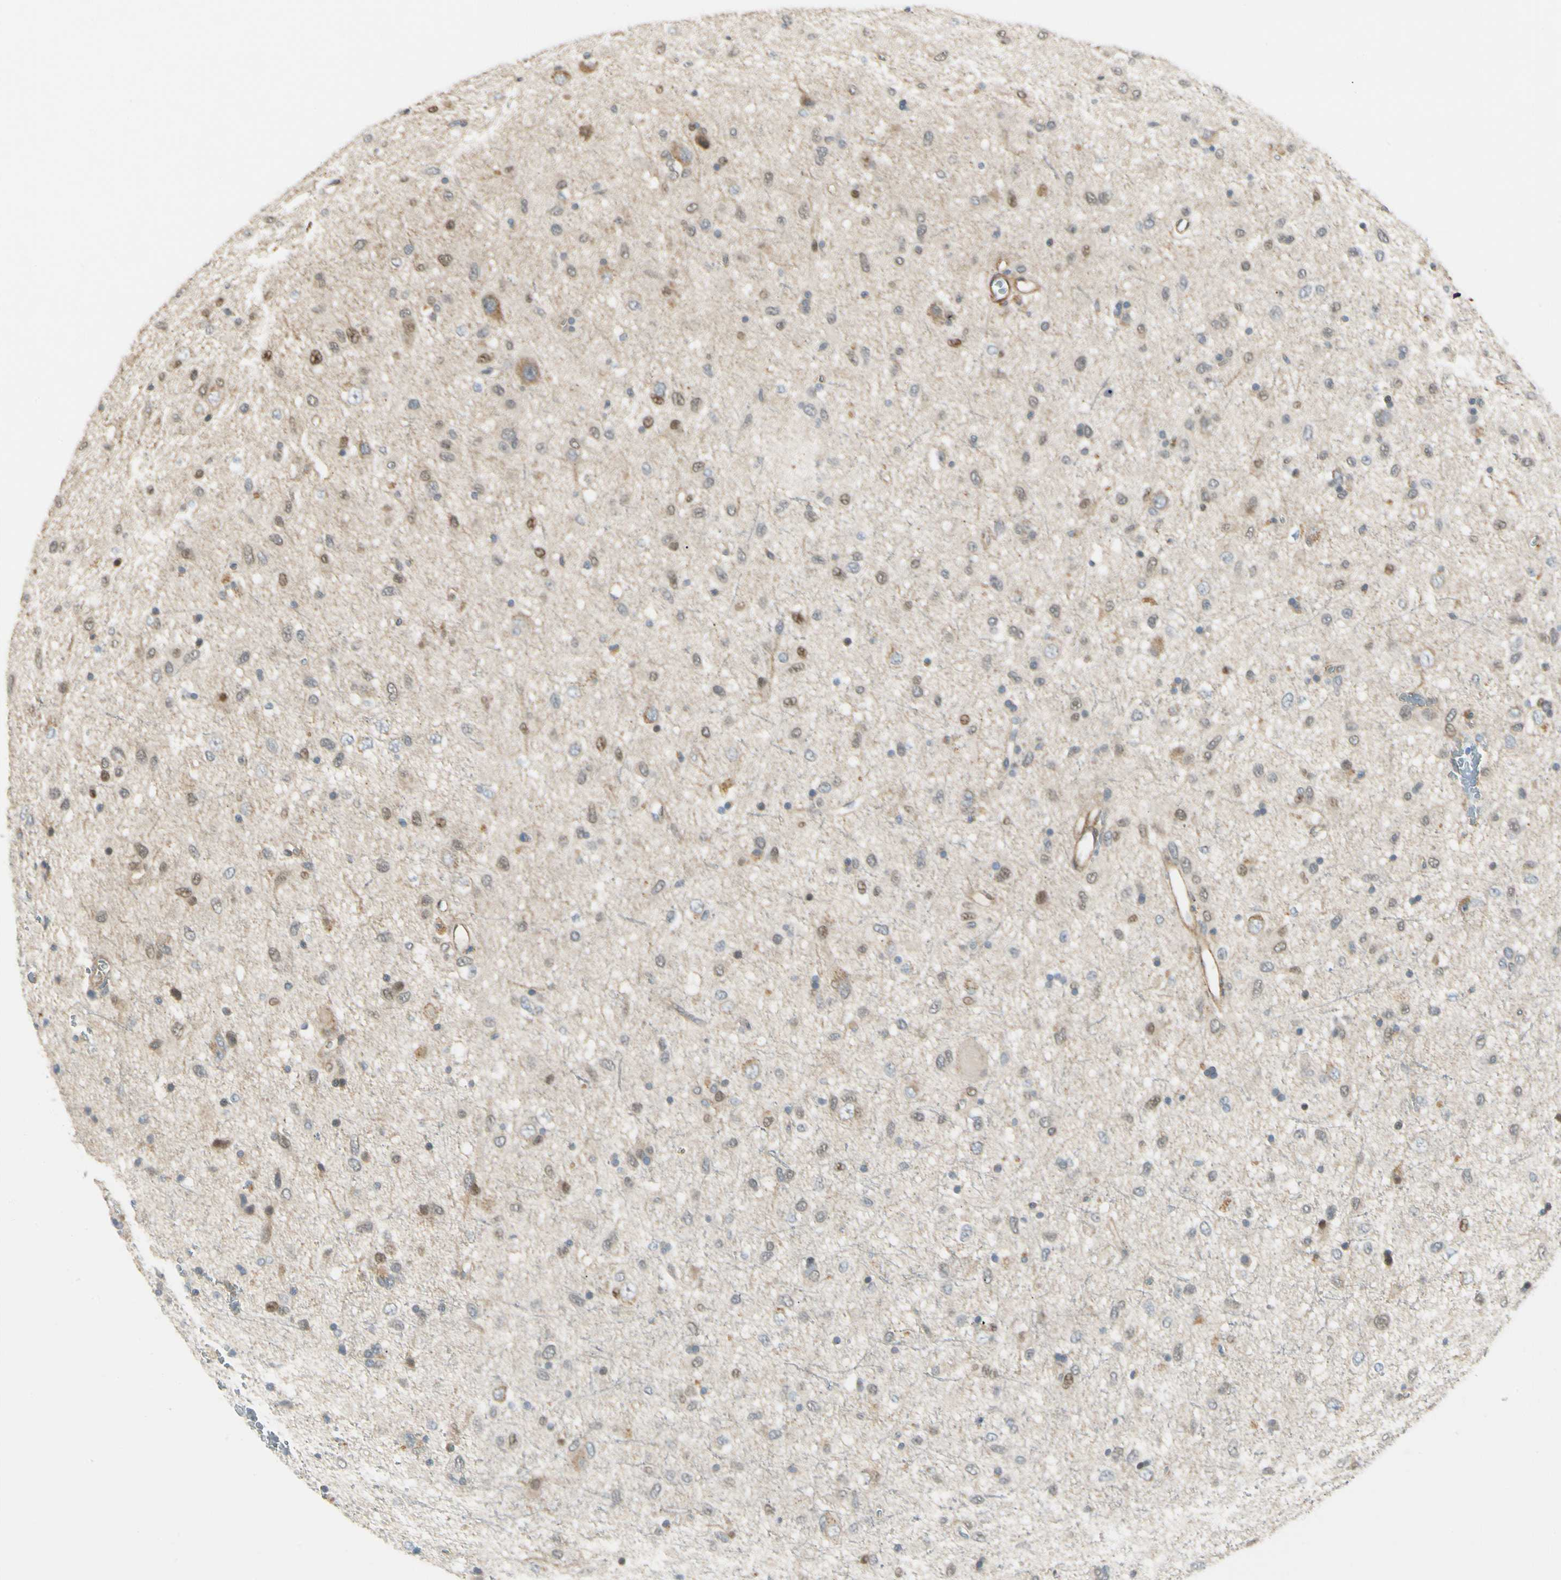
{"staining": {"intensity": "moderate", "quantity": "<25%", "location": "nuclear"}, "tissue": "glioma", "cell_type": "Tumor cells", "image_type": "cancer", "snomed": [{"axis": "morphology", "description": "Glioma, malignant, Low grade"}, {"axis": "topography", "description": "Brain"}], "caption": "Immunohistochemistry (DAB) staining of glioma displays moderate nuclear protein staining in about <25% of tumor cells. (DAB (3,3'-diaminobenzidine) IHC with brightfield microscopy, high magnification).", "gene": "P4HA3", "patient": {"sex": "male", "age": 77}}